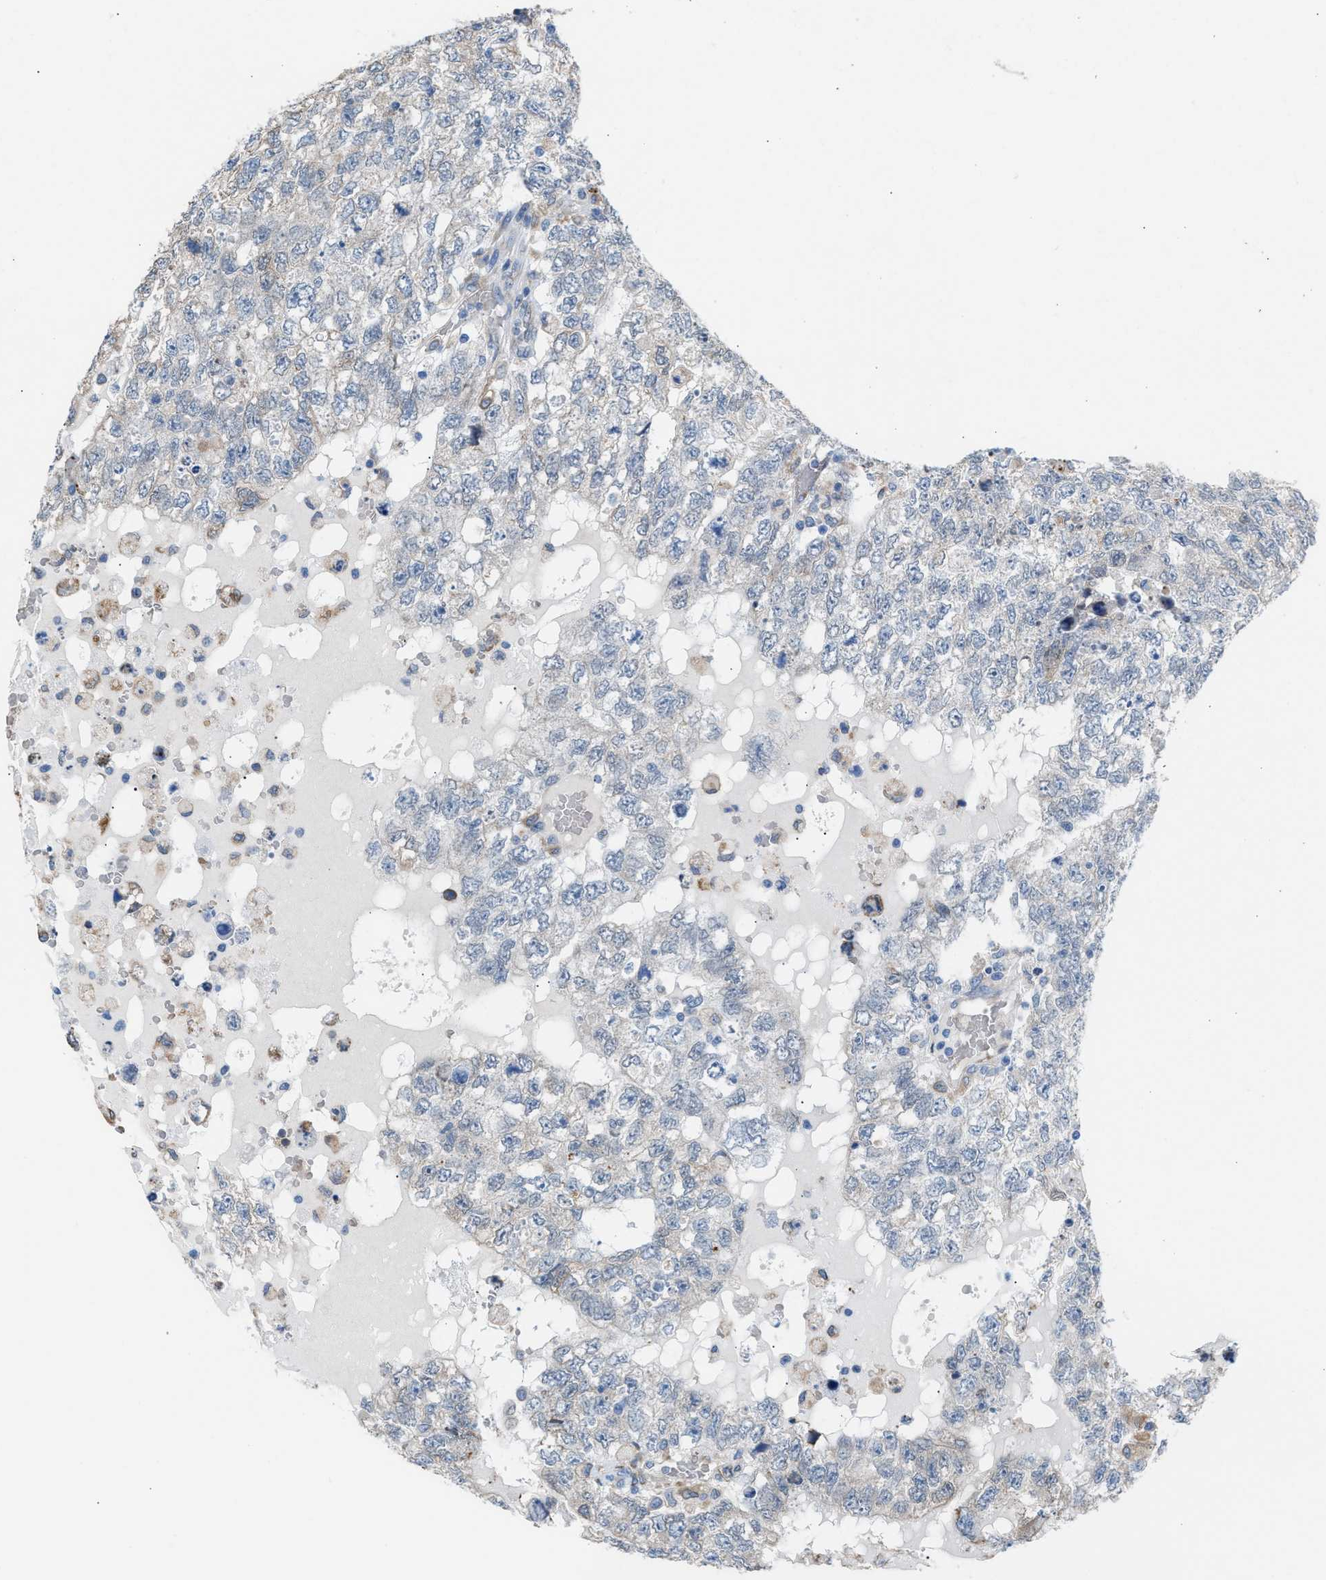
{"staining": {"intensity": "negative", "quantity": "none", "location": "none"}, "tissue": "testis cancer", "cell_type": "Tumor cells", "image_type": "cancer", "snomed": [{"axis": "morphology", "description": "Carcinoma, Embryonal, NOS"}, {"axis": "topography", "description": "Testis"}], "caption": "Tumor cells show no significant expression in testis cancer (embryonal carcinoma).", "gene": "CA3", "patient": {"sex": "male", "age": 36}}